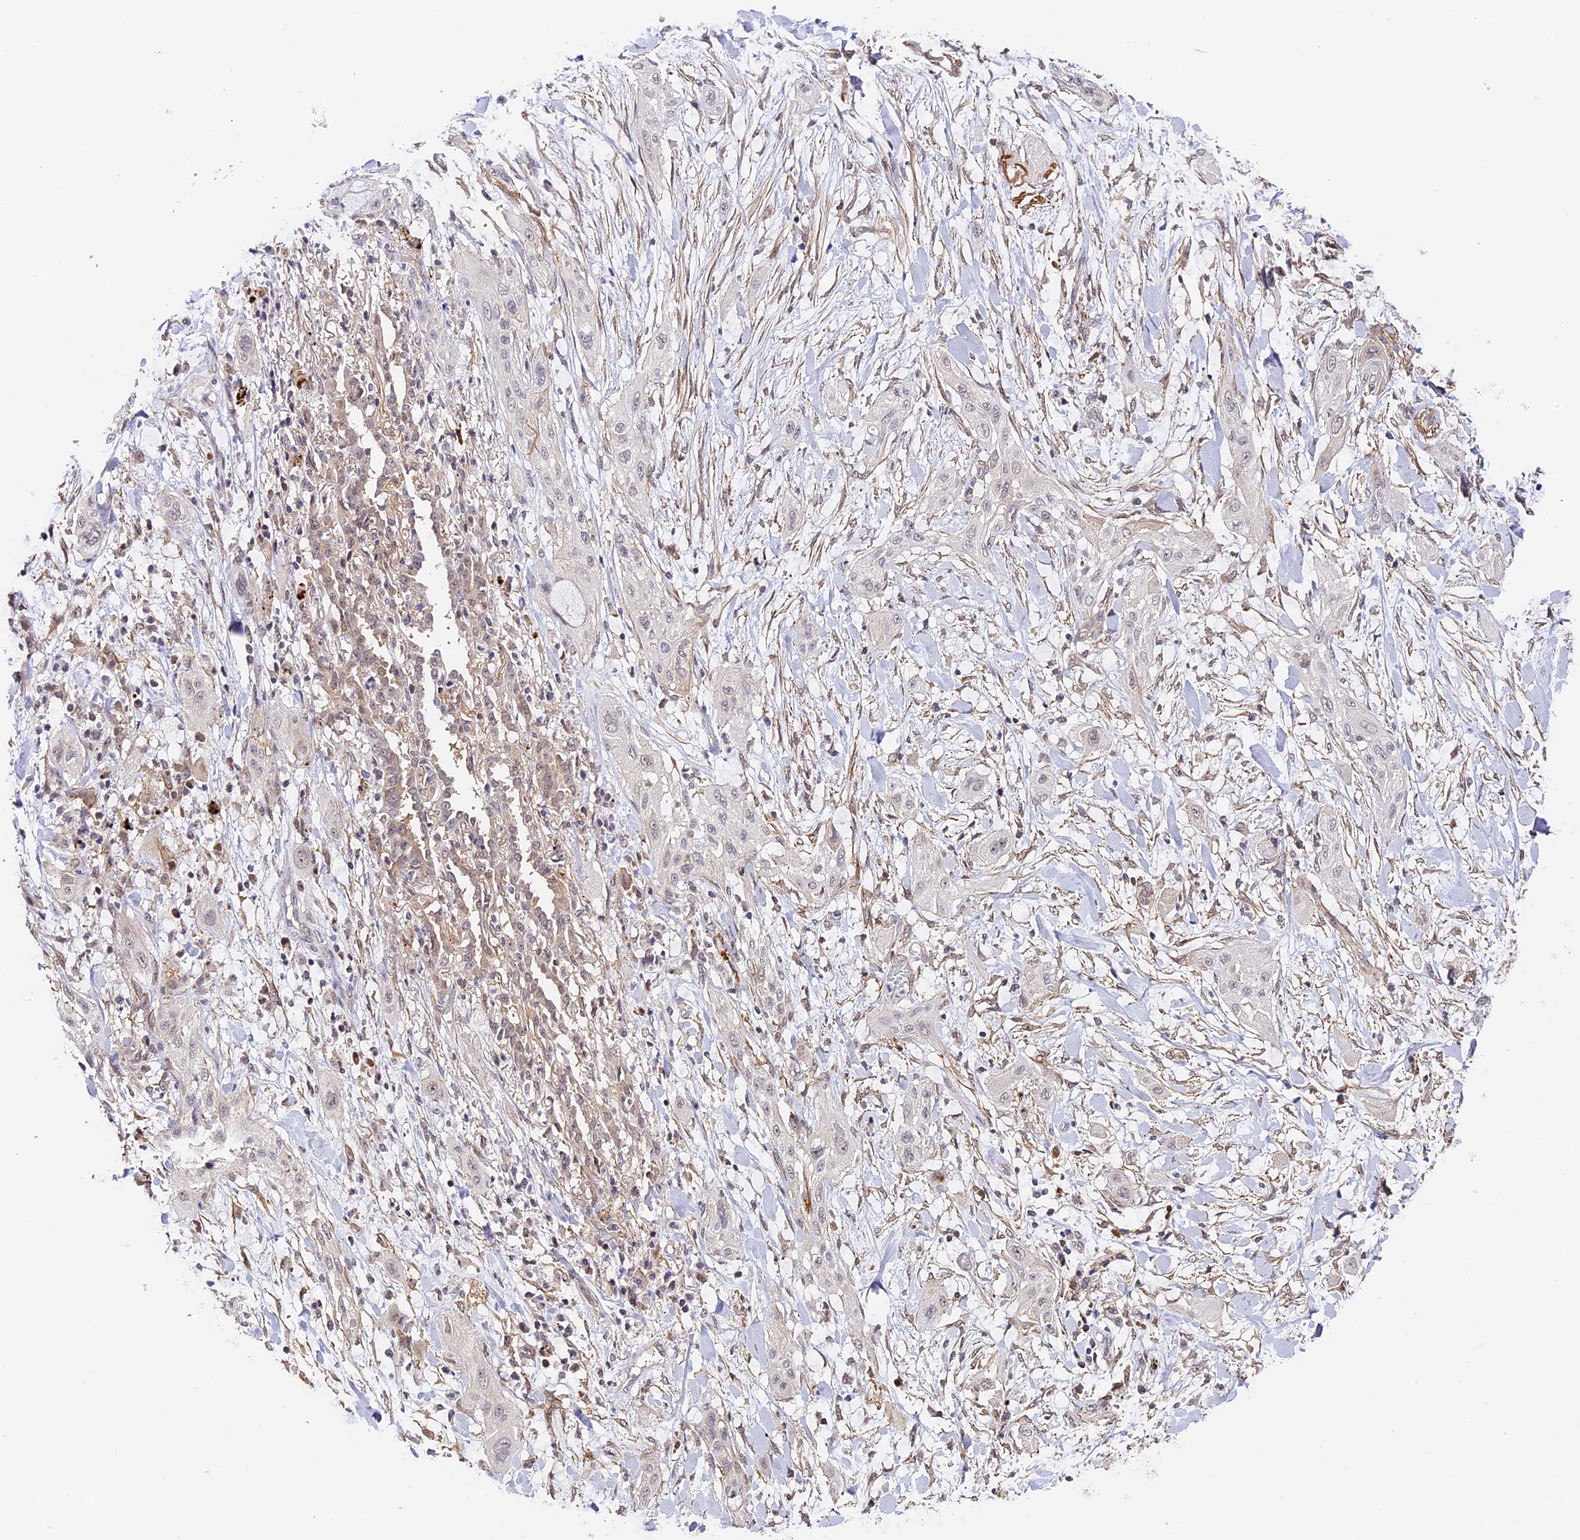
{"staining": {"intensity": "negative", "quantity": "none", "location": "none"}, "tissue": "lung cancer", "cell_type": "Tumor cells", "image_type": "cancer", "snomed": [{"axis": "morphology", "description": "Squamous cell carcinoma, NOS"}, {"axis": "topography", "description": "Lung"}], "caption": "A high-resolution micrograph shows immunohistochemistry staining of squamous cell carcinoma (lung), which shows no significant staining in tumor cells.", "gene": "IMPACT", "patient": {"sex": "female", "age": 47}}